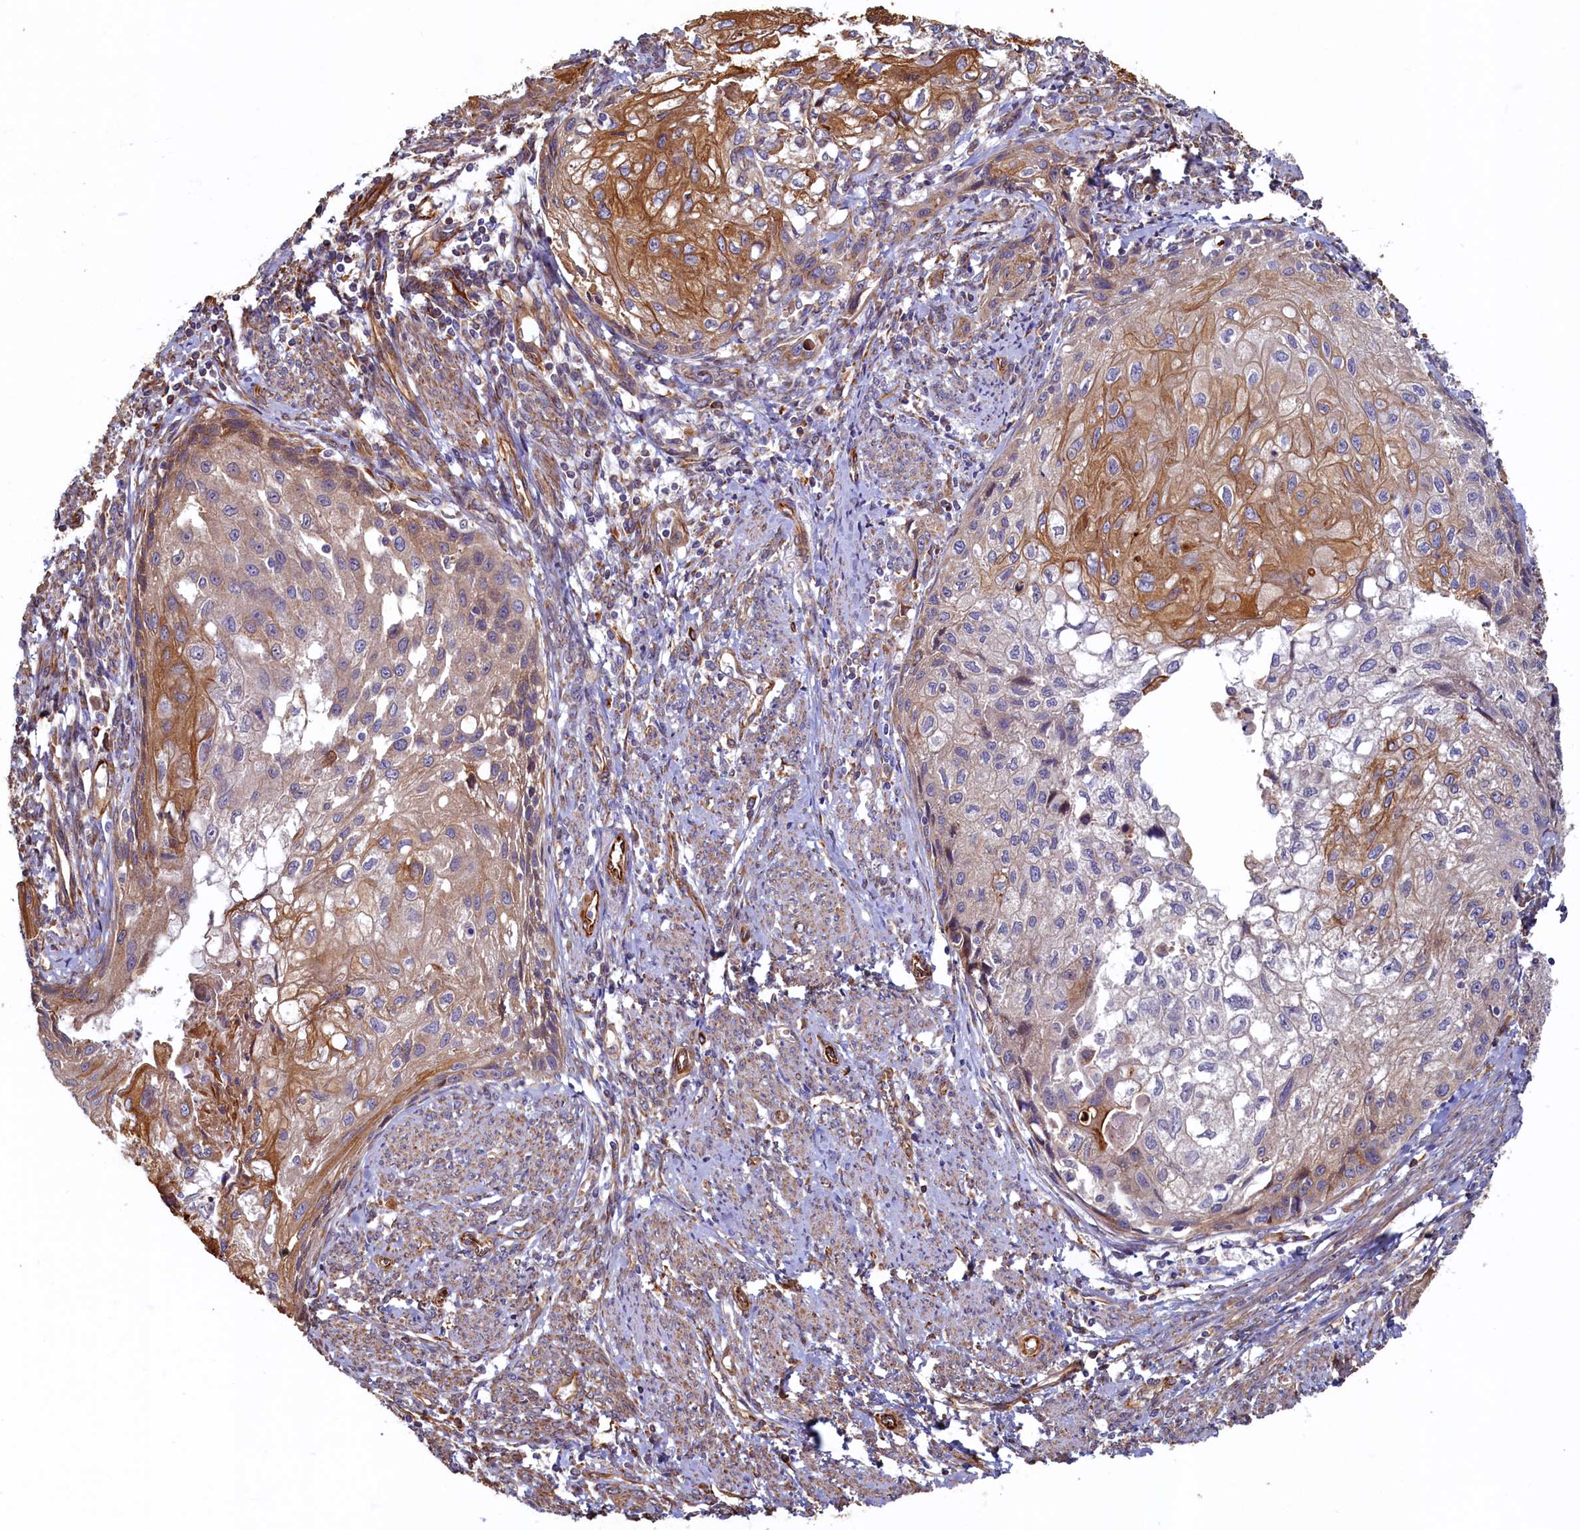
{"staining": {"intensity": "moderate", "quantity": "25%-75%", "location": "cytoplasmic/membranous"}, "tissue": "cervical cancer", "cell_type": "Tumor cells", "image_type": "cancer", "snomed": [{"axis": "morphology", "description": "Squamous cell carcinoma, NOS"}, {"axis": "topography", "description": "Cervix"}], "caption": "DAB immunohistochemical staining of human cervical cancer (squamous cell carcinoma) displays moderate cytoplasmic/membranous protein positivity in approximately 25%-75% of tumor cells.", "gene": "LRRC57", "patient": {"sex": "female", "age": 67}}